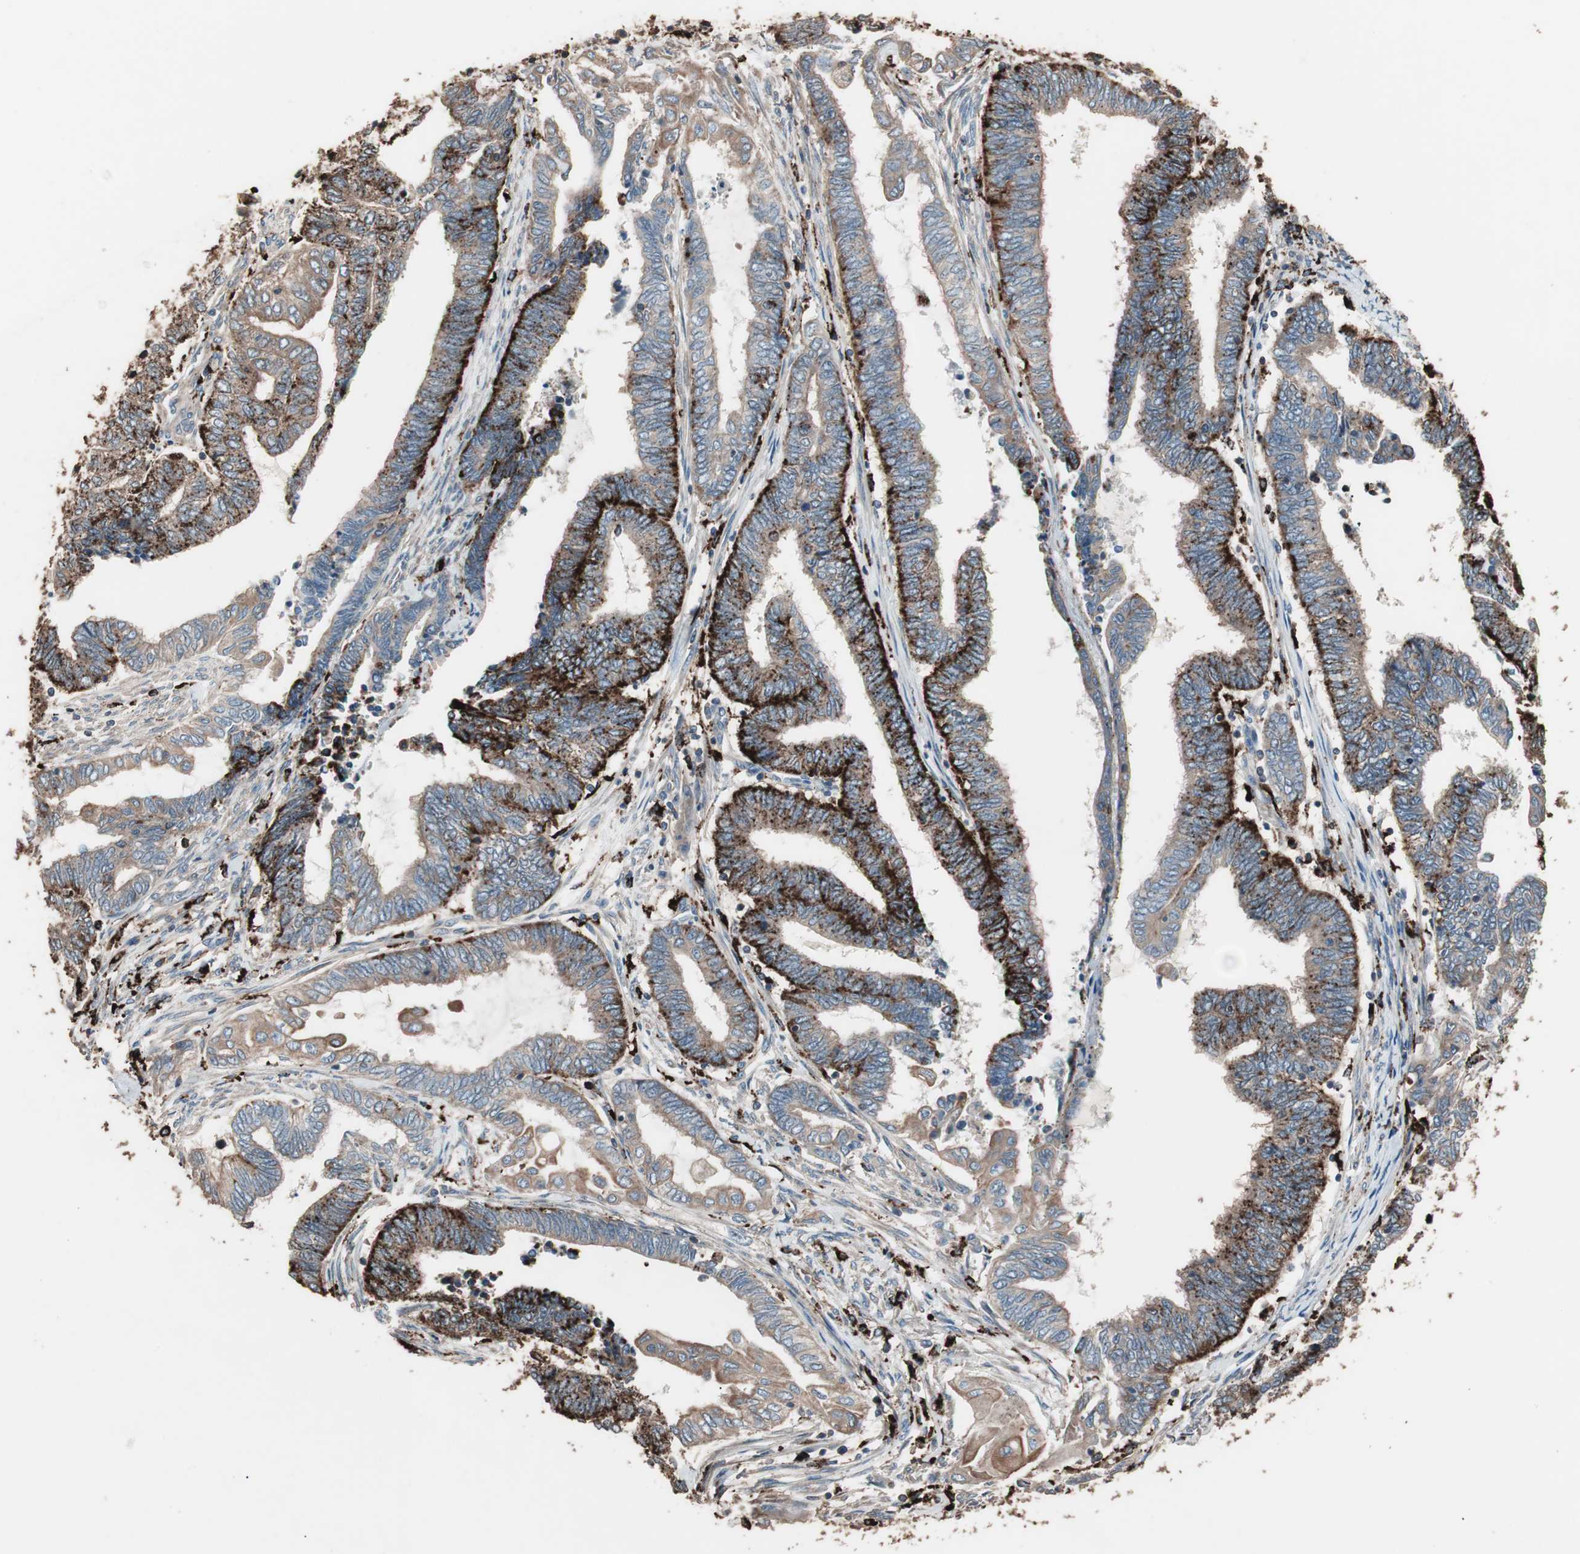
{"staining": {"intensity": "strong", "quantity": ">75%", "location": "cytoplasmic/membranous"}, "tissue": "endometrial cancer", "cell_type": "Tumor cells", "image_type": "cancer", "snomed": [{"axis": "morphology", "description": "Adenocarcinoma, NOS"}, {"axis": "topography", "description": "Uterus"}, {"axis": "topography", "description": "Endometrium"}], "caption": "The histopathology image reveals immunohistochemical staining of endometrial cancer. There is strong cytoplasmic/membranous positivity is appreciated in about >75% of tumor cells.", "gene": "CCT3", "patient": {"sex": "female", "age": 70}}